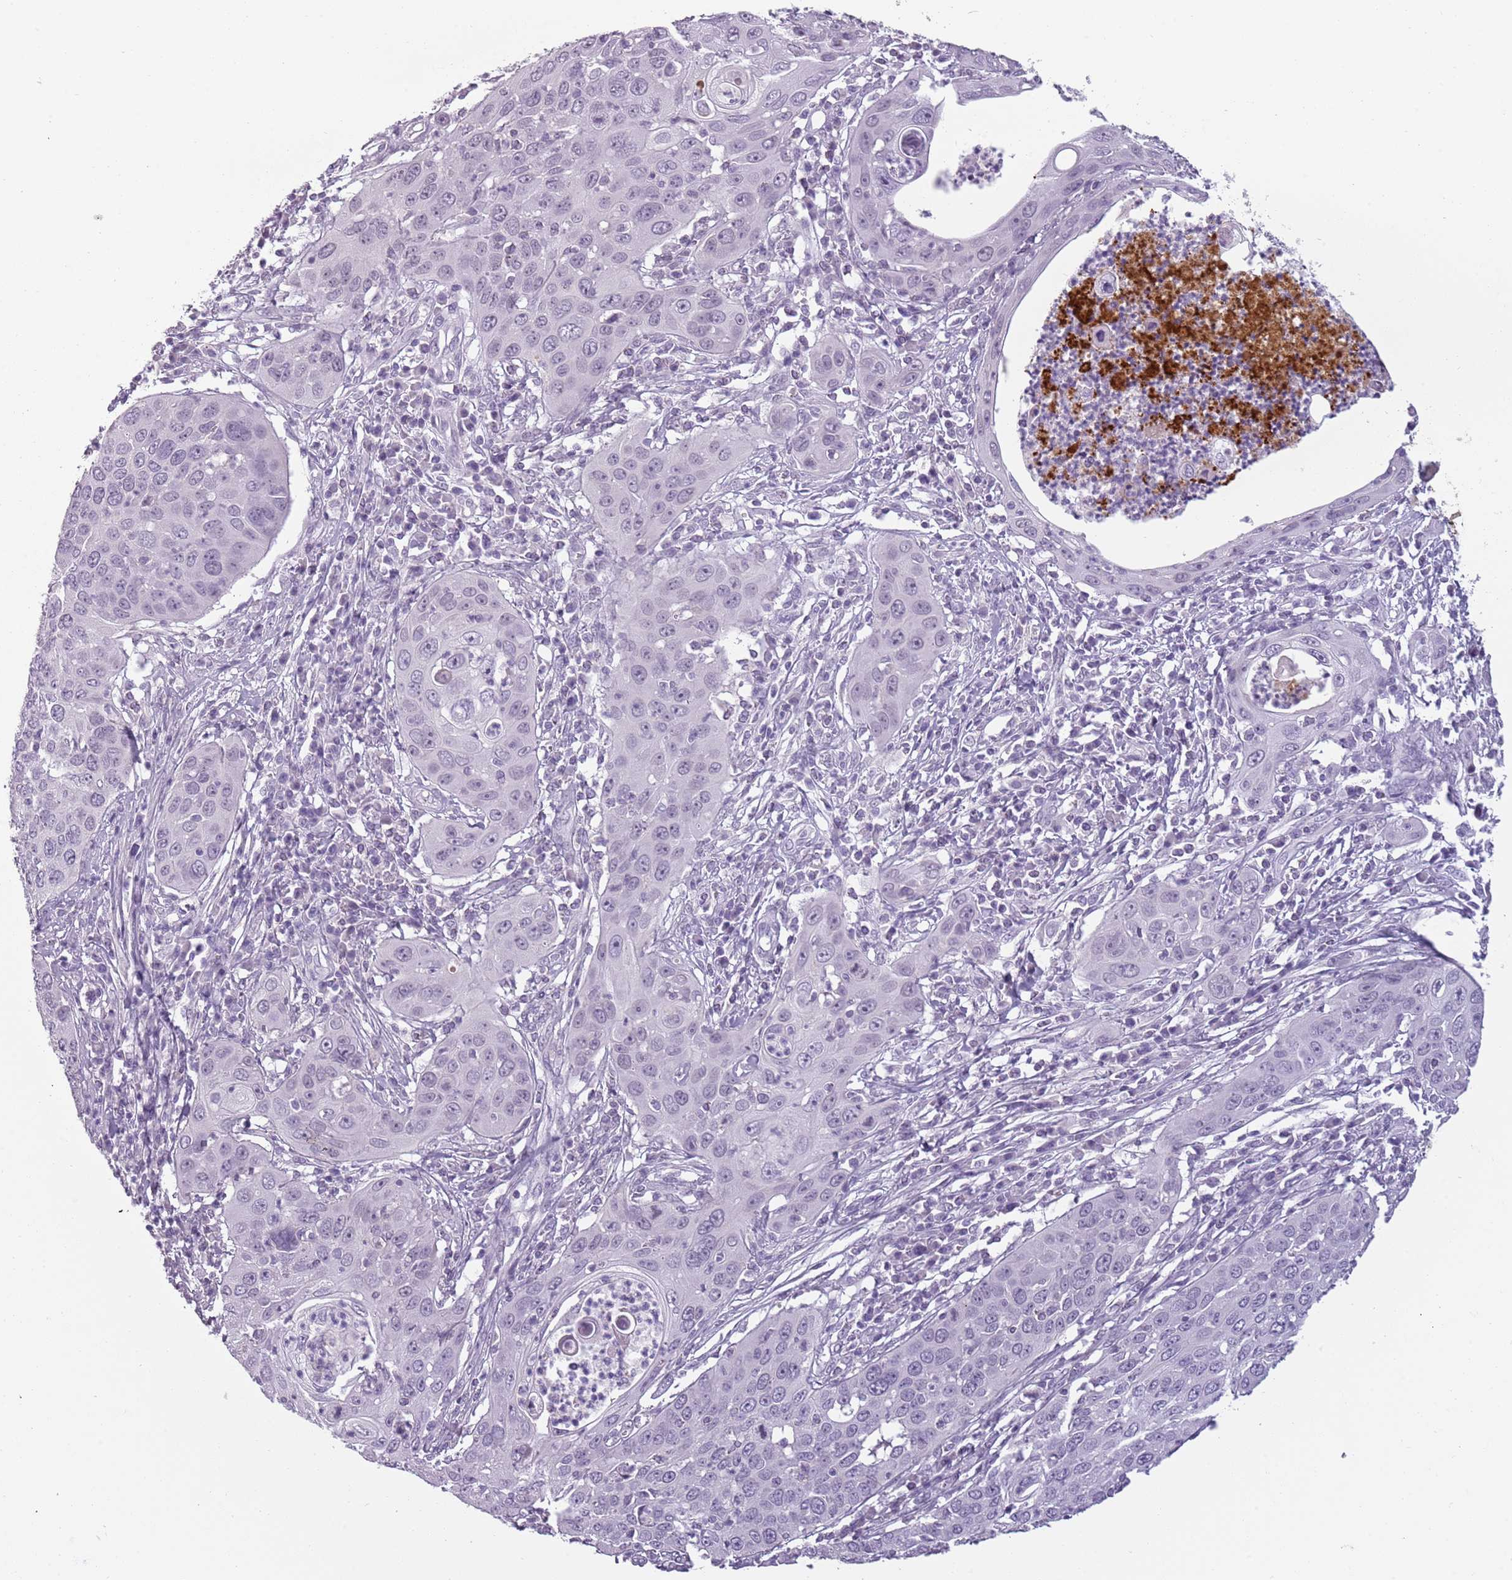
{"staining": {"intensity": "negative", "quantity": "none", "location": "none"}, "tissue": "cervical cancer", "cell_type": "Tumor cells", "image_type": "cancer", "snomed": [{"axis": "morphology", "description": "Squamous cell carcinoma, NOS"}, {"axis": "topography", "description": "Cervix"}], "caption": "Tumor cells show no significant protein staining in squamous cell carcinoma (cervical).", "gene": "PIEZO1", "patient": {"sex": "female", "age": 36}}